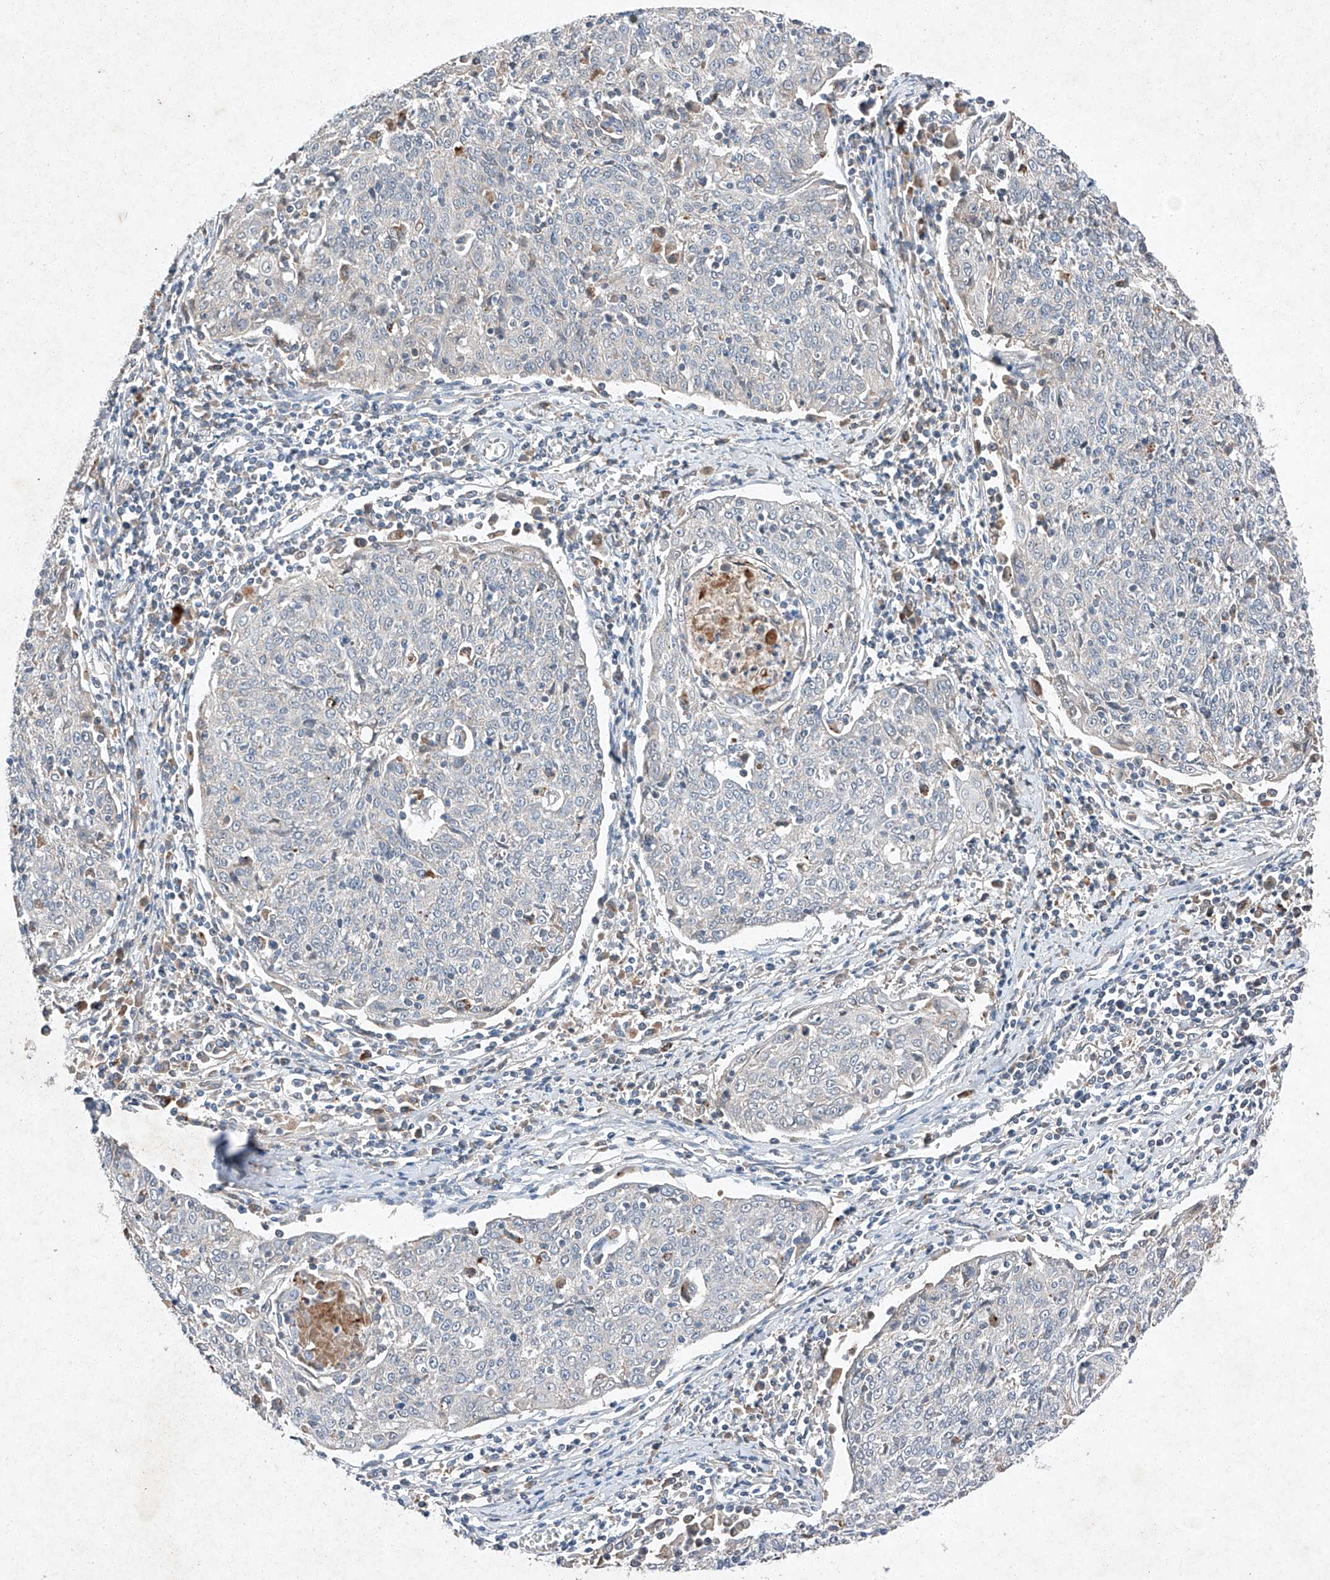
{"staining": {"intensity": "negative", "quantity": "none", "location": "none"}, "tissue": "cervical cancer", "cell_type": "Tumor cells", "image_type": "cancer", "snomed": [{"axis": "morphology", "description": "Squamous cell carcinoma, NOS"}, {"axis": "topography", "description": "Cervix"}], "caption": "Immunohistochemistry (IHC) of human cervical squamous cell carcinoma demonstrates no expression in tumor cells.", "gene": "RUSC1", "patient": {"sex": "female", "age": 48}}